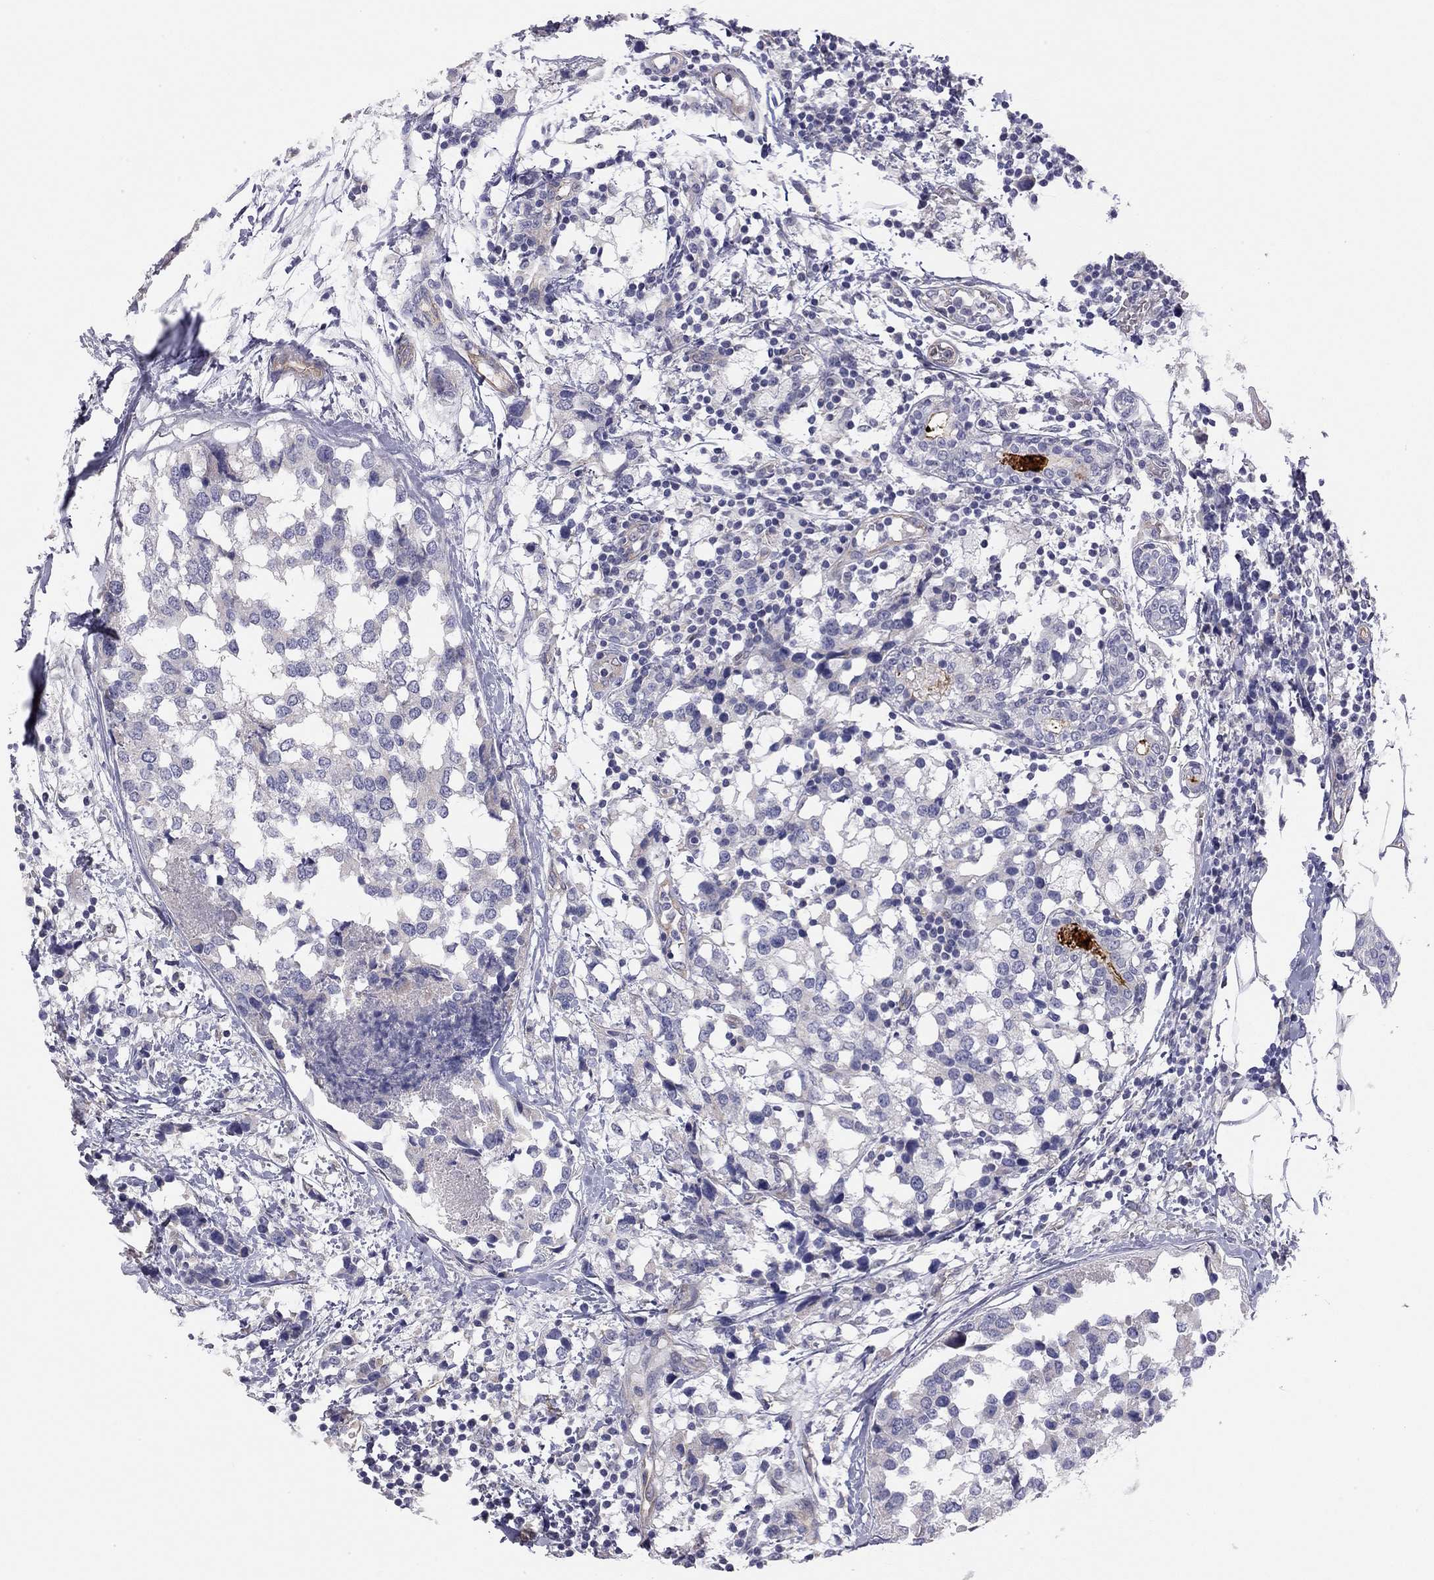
{"staining": {"intensity": "negative", "quantity": "none", "location": "none"}, "tissue": "breast cancer", "cell_type": "Tumor cells", "image_type": "cancer", "snomed": [{"axis": "morphology", "description": "Lobular carcinoma"}, {"axis": "topography", "description": "Breast"}], "caption": "A photomicrograph of breast cancer (lobular carcinoma) stained for a protein exhibits no brown staining in tumor cells. (DAB (3,3'-diaminobenzidine) immunohistochemistry (IHC), high magnification).", "gene": "GPRC5B", "patient": {"sex": "female", "age": 59}}